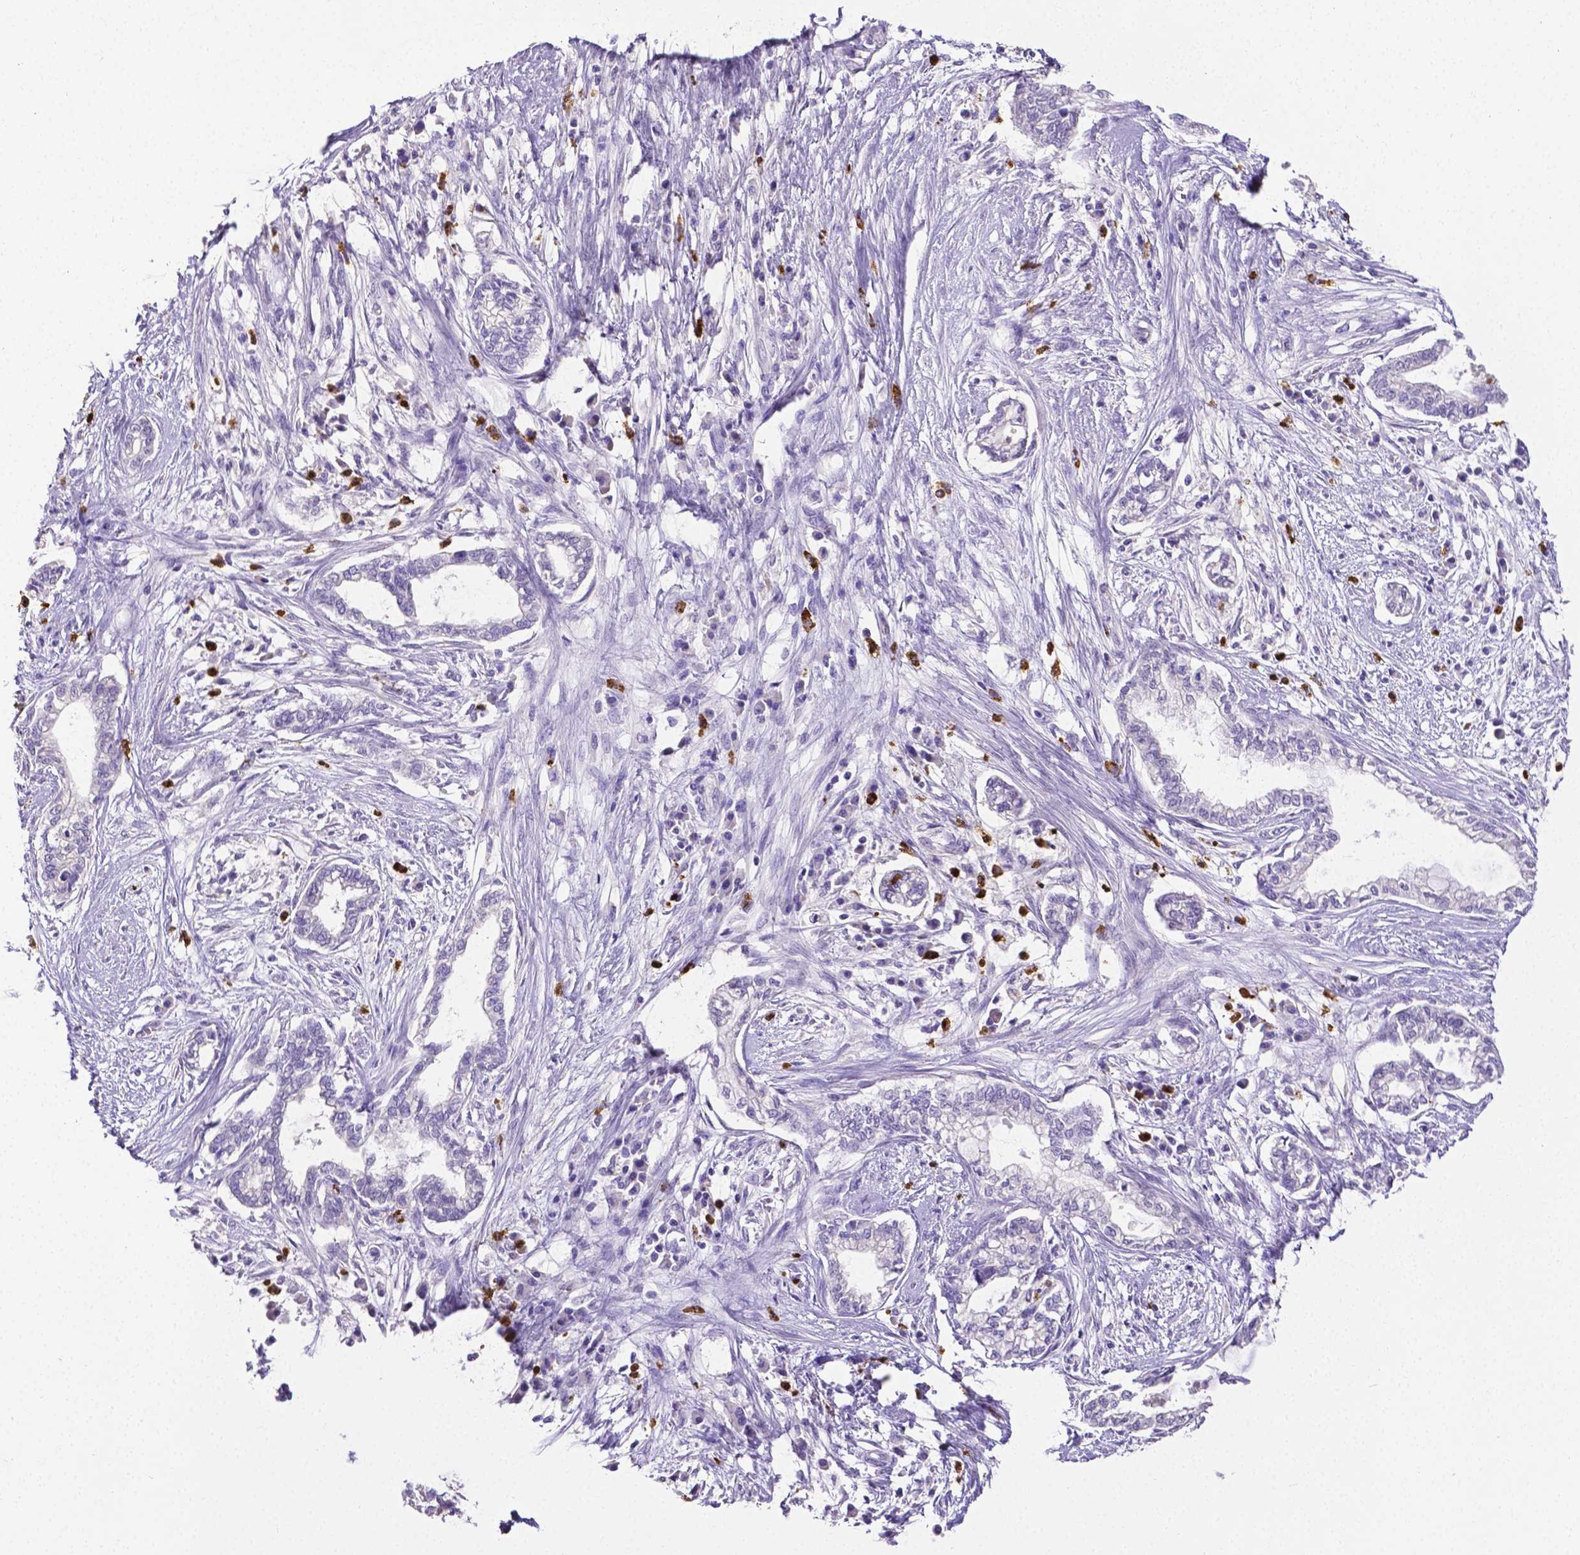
{"staining": {"intensity": "negative", "quantity": "none", "location": "none"}, "tissue": "cervical cancer", "cell_type": "Tumor cells", "image_type": "cancer", "snomed": [{"axis": "morphology", "description": "Adenocarcinoma, NOS"}, {"axis": "topography", "description": "Cervix"}], "caption": "Tumor cells show no significant protein positivity in cervical adenocarcinoma. (DAB immunohistochemistry (IHC), high magnification).", "gene": "MMP9", "patient": {"sex": "female", "age": 62}}